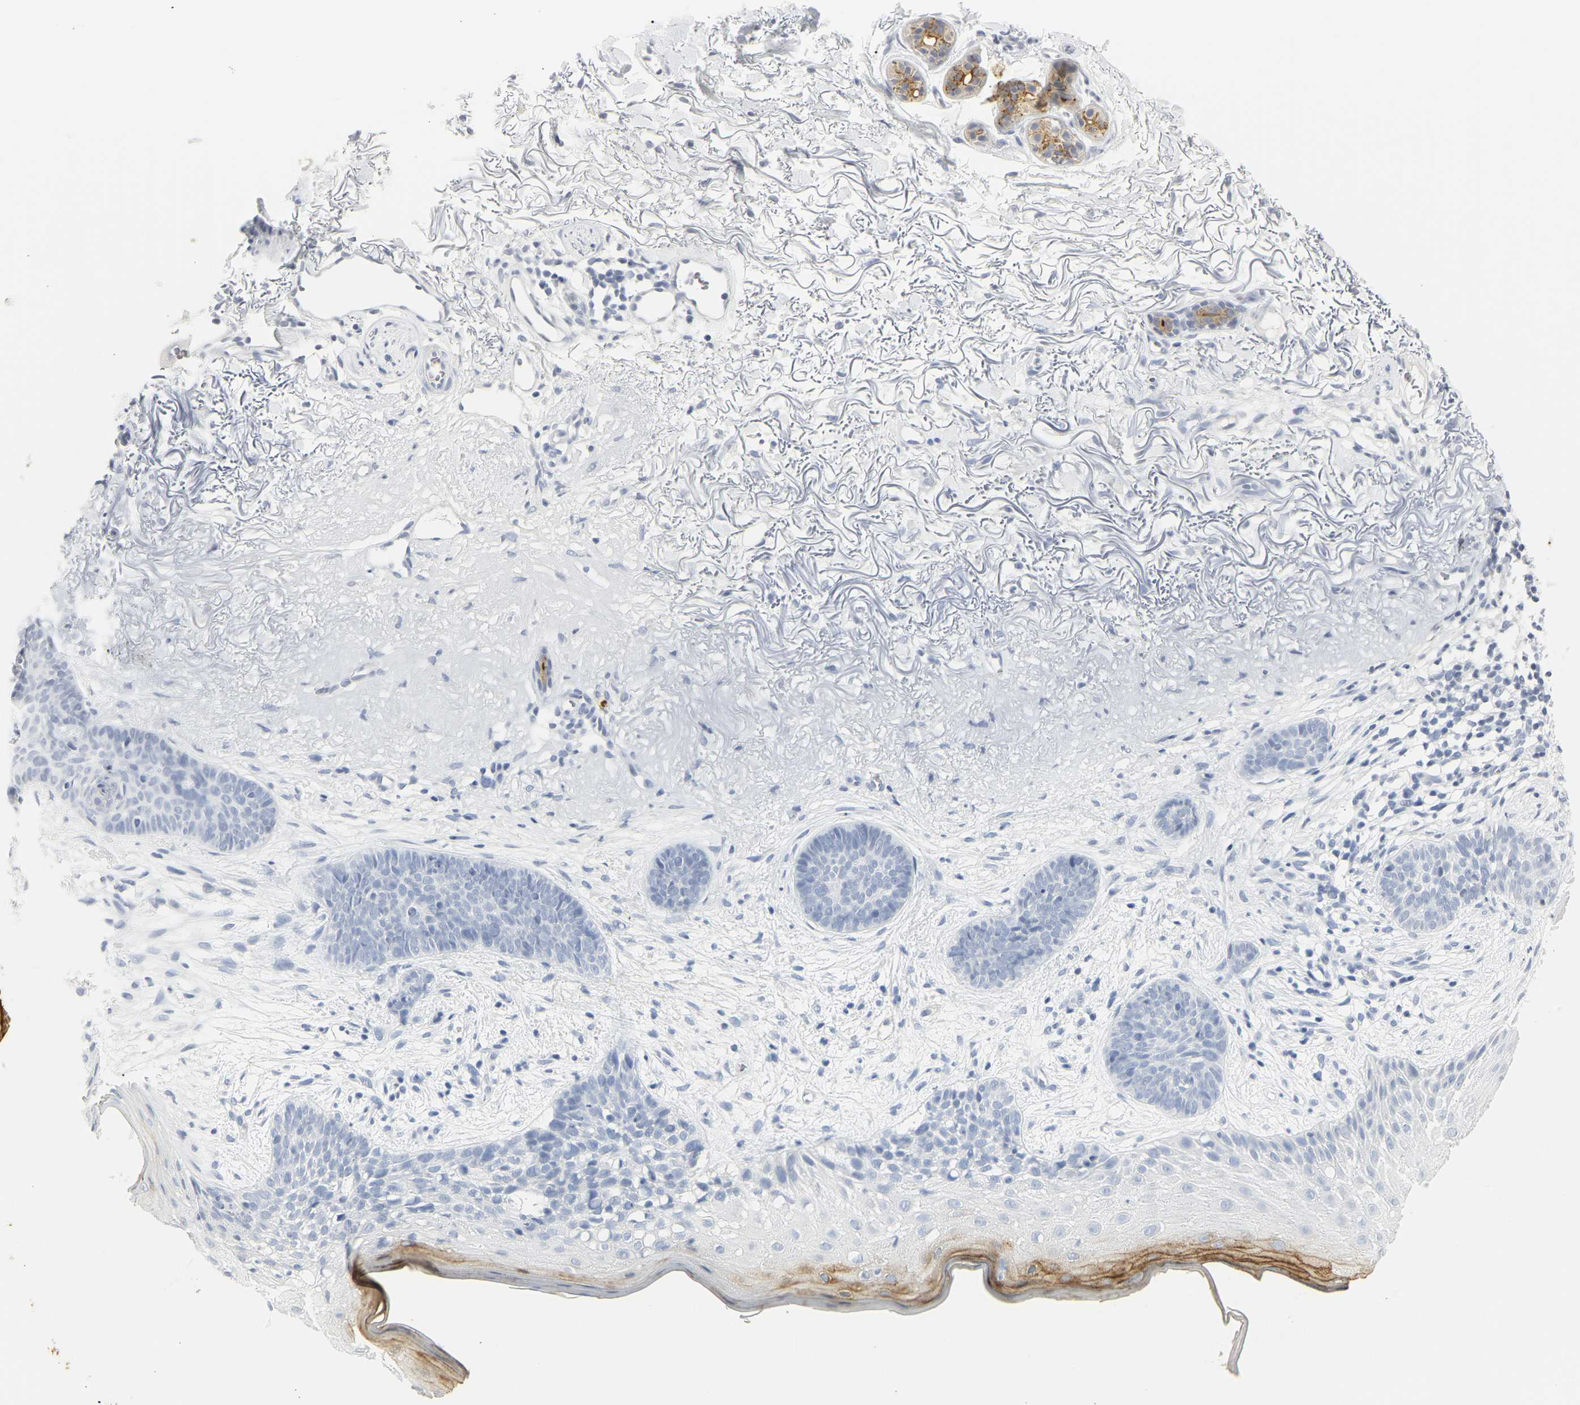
{"staining": {"intensity": "negative", "quantity": "none", "location": "none"}, "tissue": "skin cancer", "cell_type": "Tumor cells", "image_type": "cancer", "snomed": [{"axis": "morphology", "description": "Normal tissue, NOS"}, {"axis": "morphology", "description": "Basal cell carcinoma"}, {"axis": "topography", "description": "Skin"}], "caption": "A histopathology image of human skin cancer is negative for staining in tumor cells.", "gene": "CEACAM5", "patient": {"sex": "female", "age": 70}}